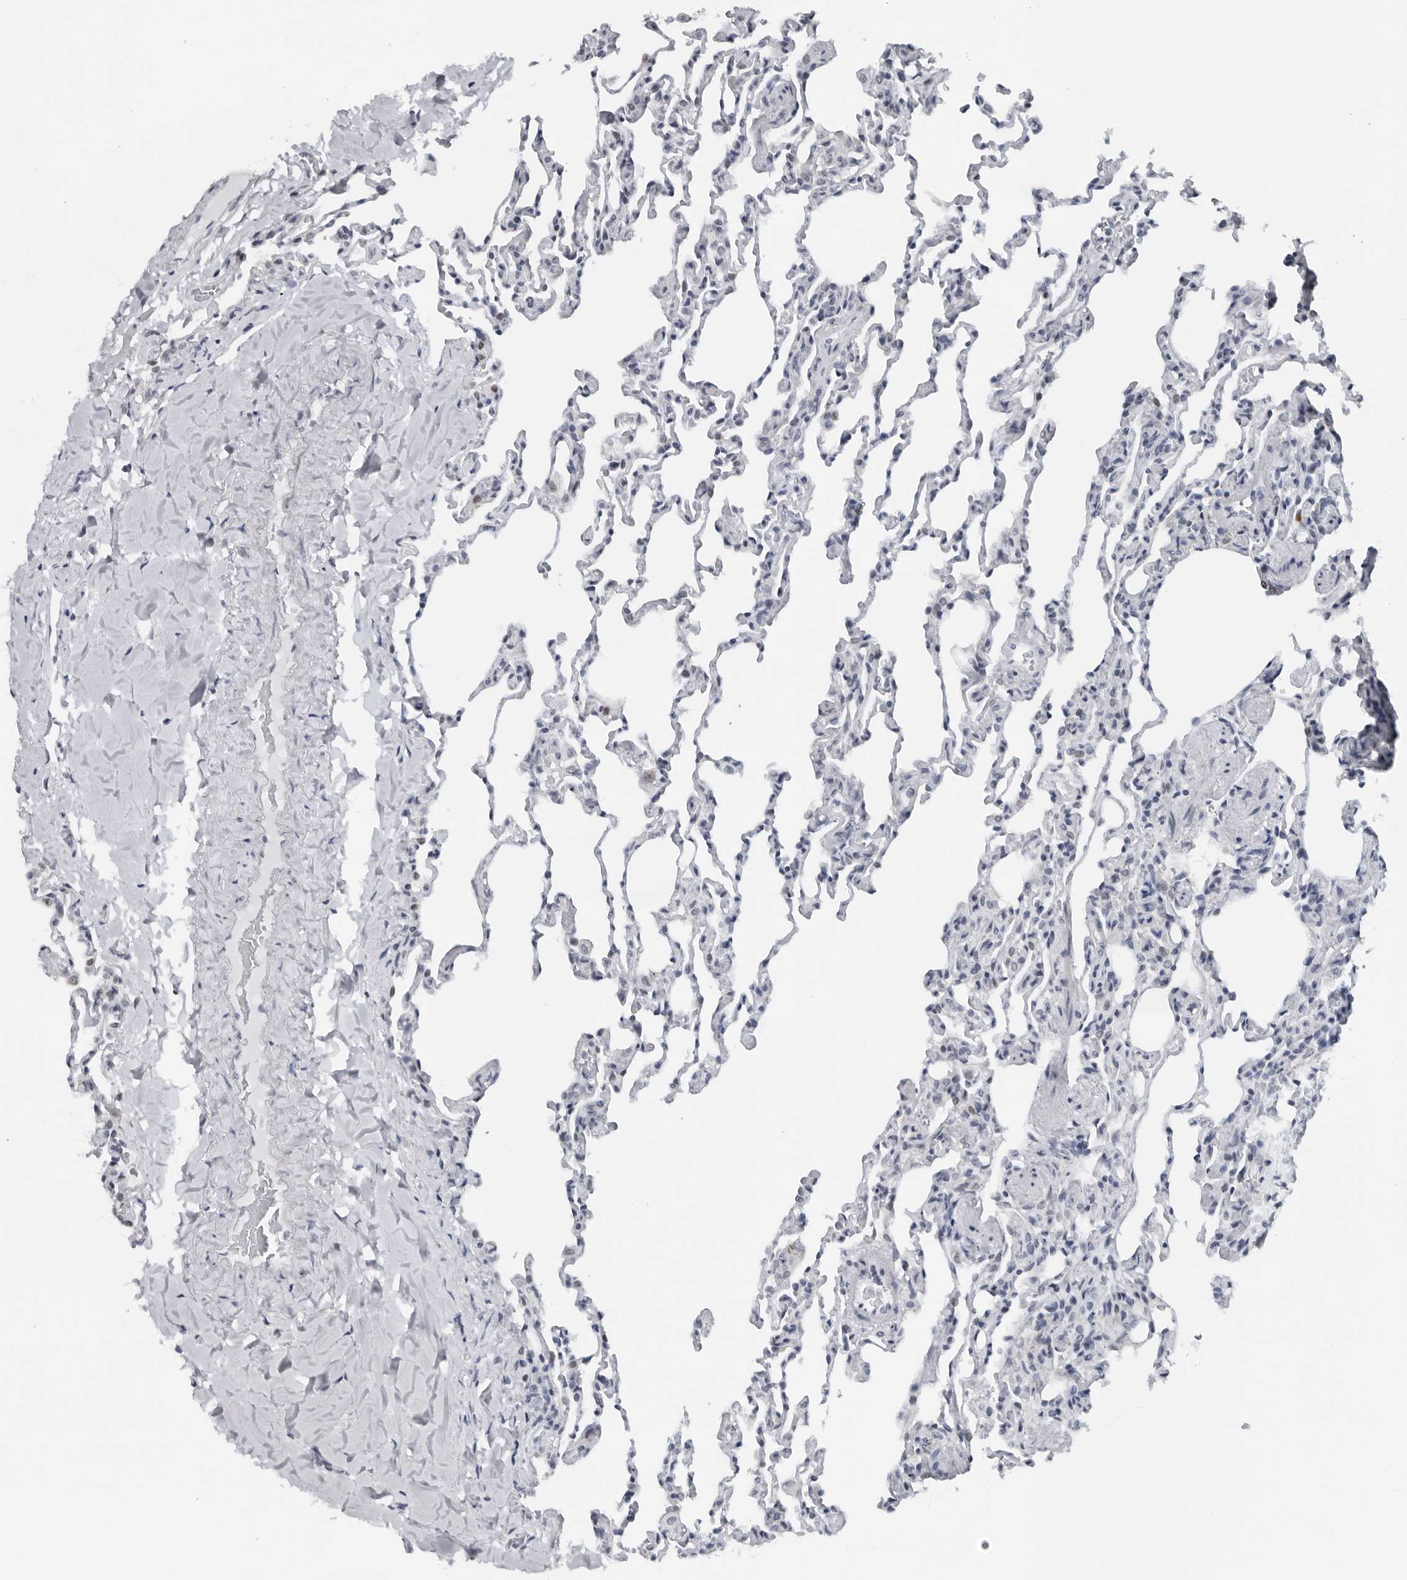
{"staining": {"intensity": "negative", "quantity": "none", "location": "none"}, "tissue": "lung", "cell_type": "Alveolar cells", "image_type": "normal", "snomed": [{"axis": "morphology", "description": "Normal tissue, NOS"}, {"axis": "topography", "description": "Lung"}], "caption": "Immunohistochemistry of unremarkable lung demonstrates no positivity in alveolar cells.", "gene": "PPP1R42", "patient": {"sex": "male", "age": 20}}